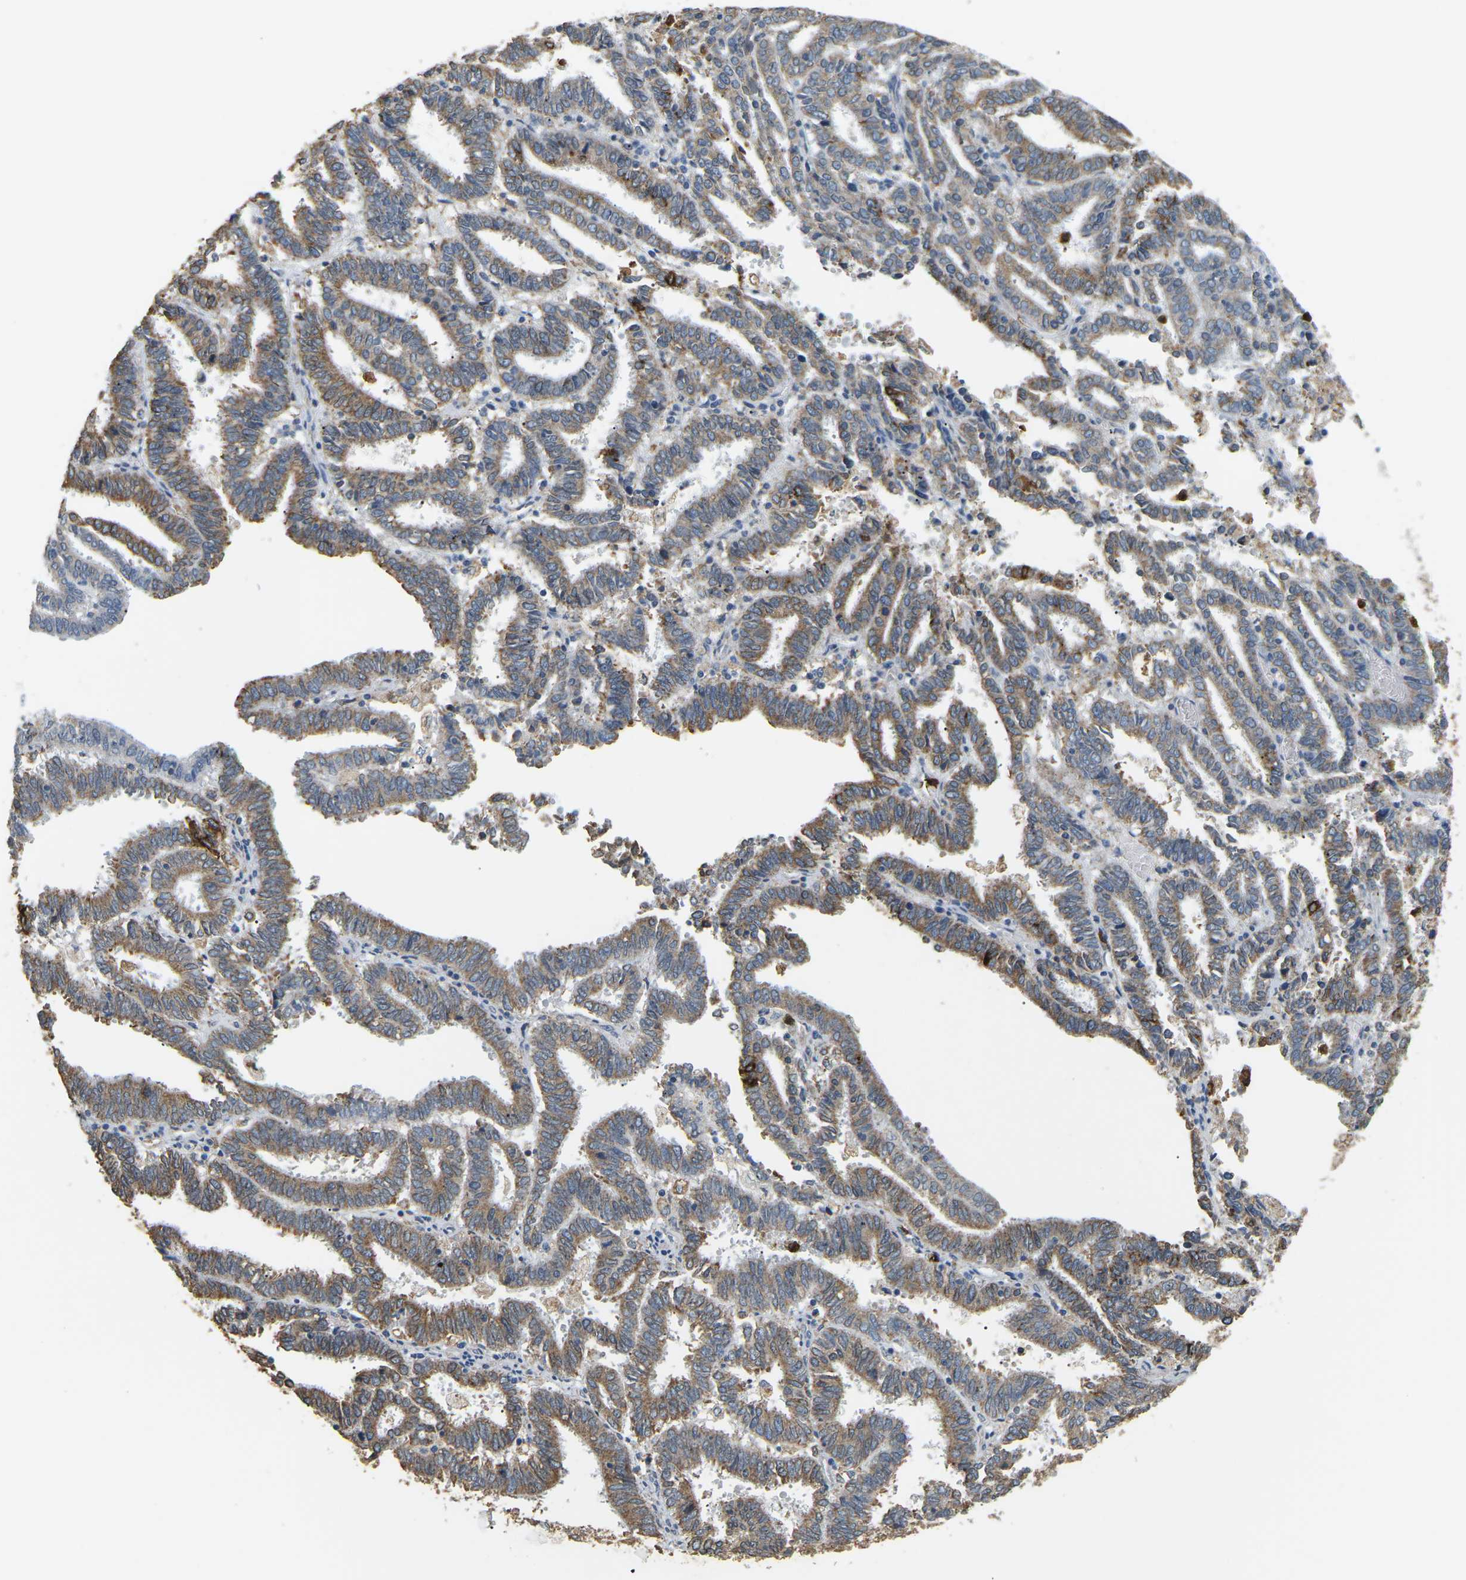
{"staining": {"intensity": "moderate", "quantity": ">75%", "location": "cytoplasmic/membranous"}, "tissue": "endometrial cancer", "cell_type": "Tumor cells", "image_type": "cancer", "snomed": [{"axis": "morphology", "description": "Adenocarcinoma, NOS"}, {"axis": "topography", "description": "Uterus"}], "caption": "The immunohistochemical stain shows moderate cytoplasmic/membranous positivity in tumor cells of adenocarcinoma (endometrial) tissue.", "gene": "ADM", "patient": {"sex": "female", "age": 83}}